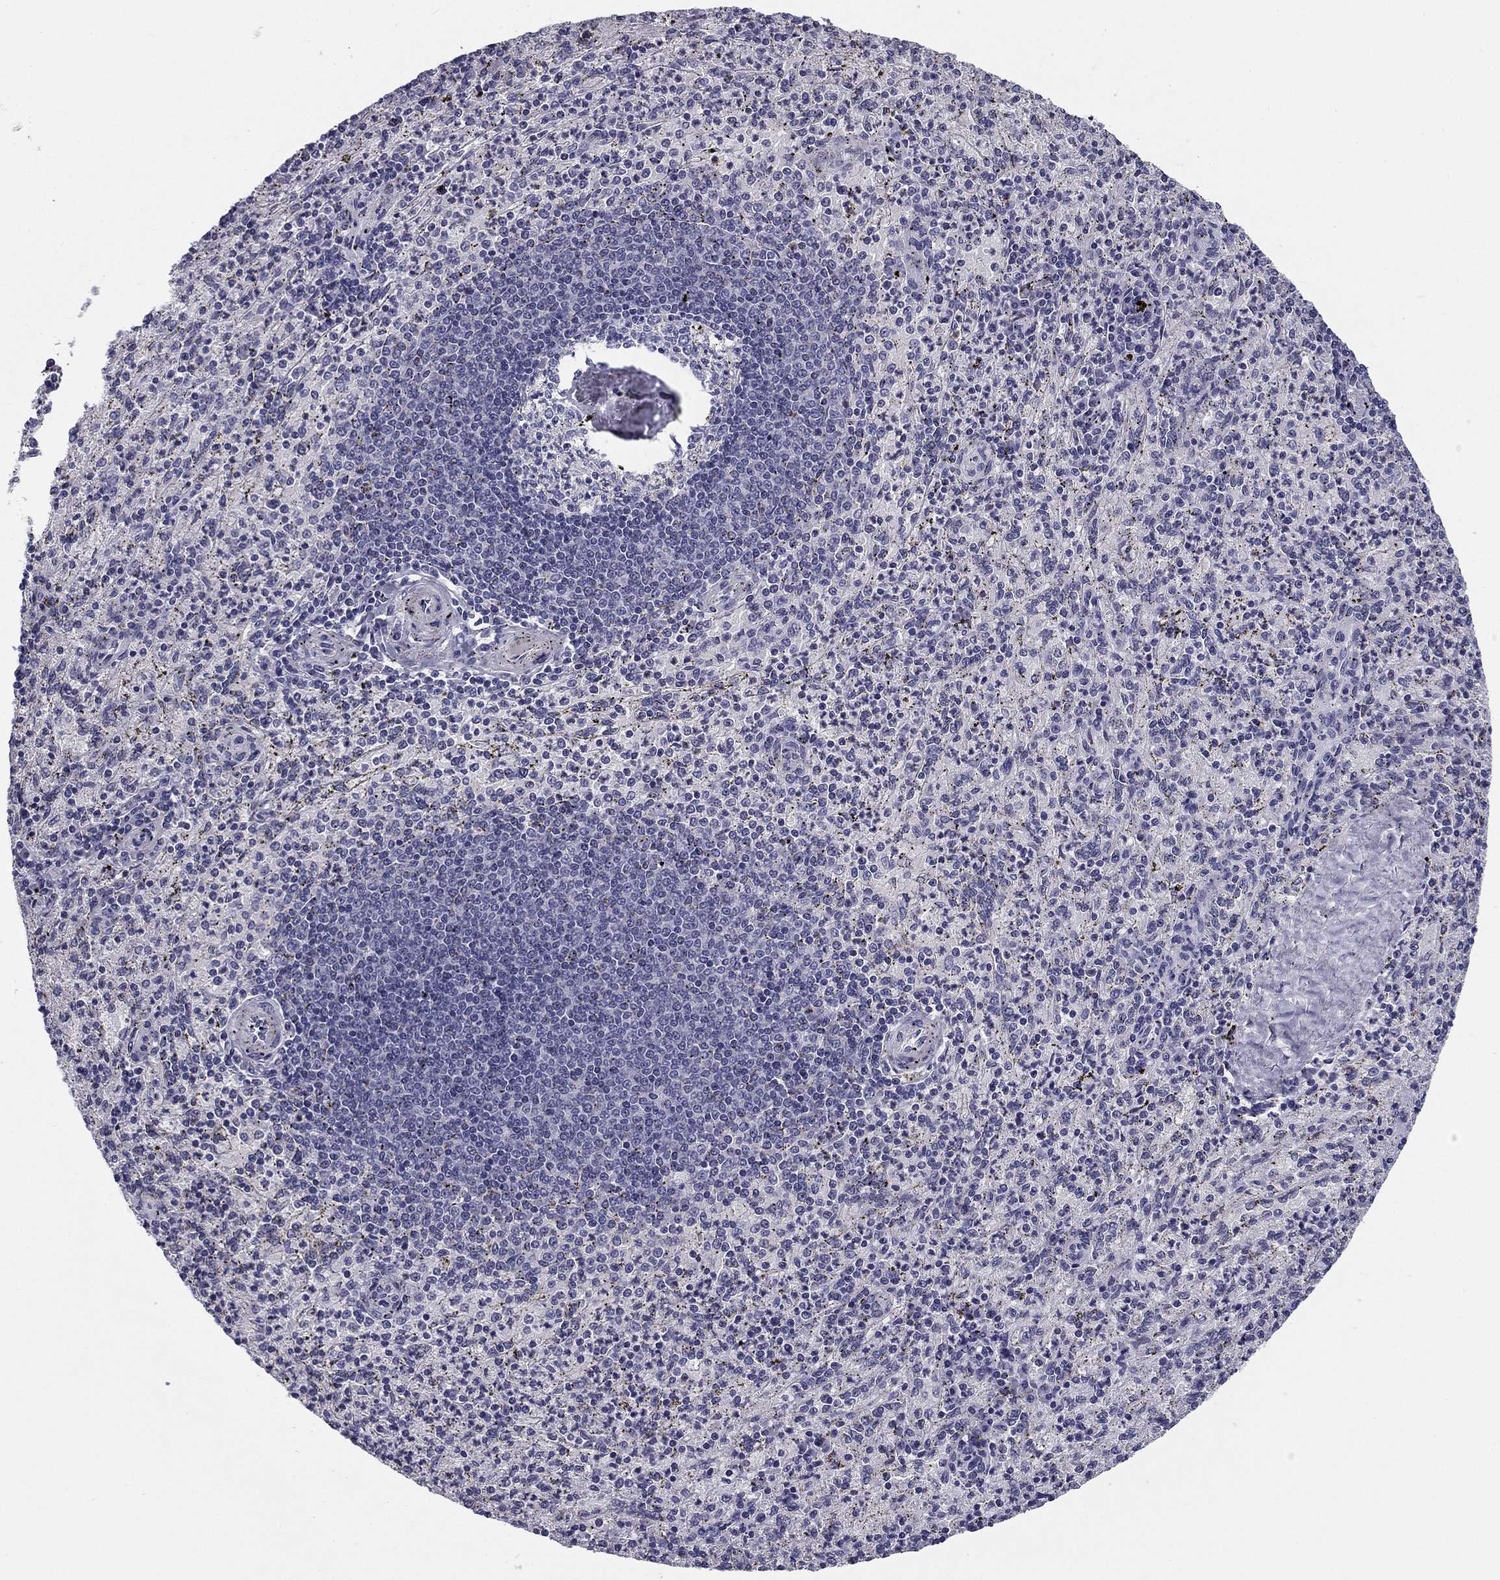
{"staining": {"intensity": "negative", "quantity": "none", "location": "none"}, "tissue": "spleen", "cell_type": "Cells in red pulp", "image_type": "normal", "snomed": [{"axis": "morphology", "description": "Normal tissue, NOS"}, {"axis": "topography", "description": "Spleen"}], "caption": "Cells in red pulp show no significant protein expression in normal spleen. (IHC, brightfield microscopy, high magnification).", "gene": "FLNC", "patient": {"sex": "male", "age": 60}}